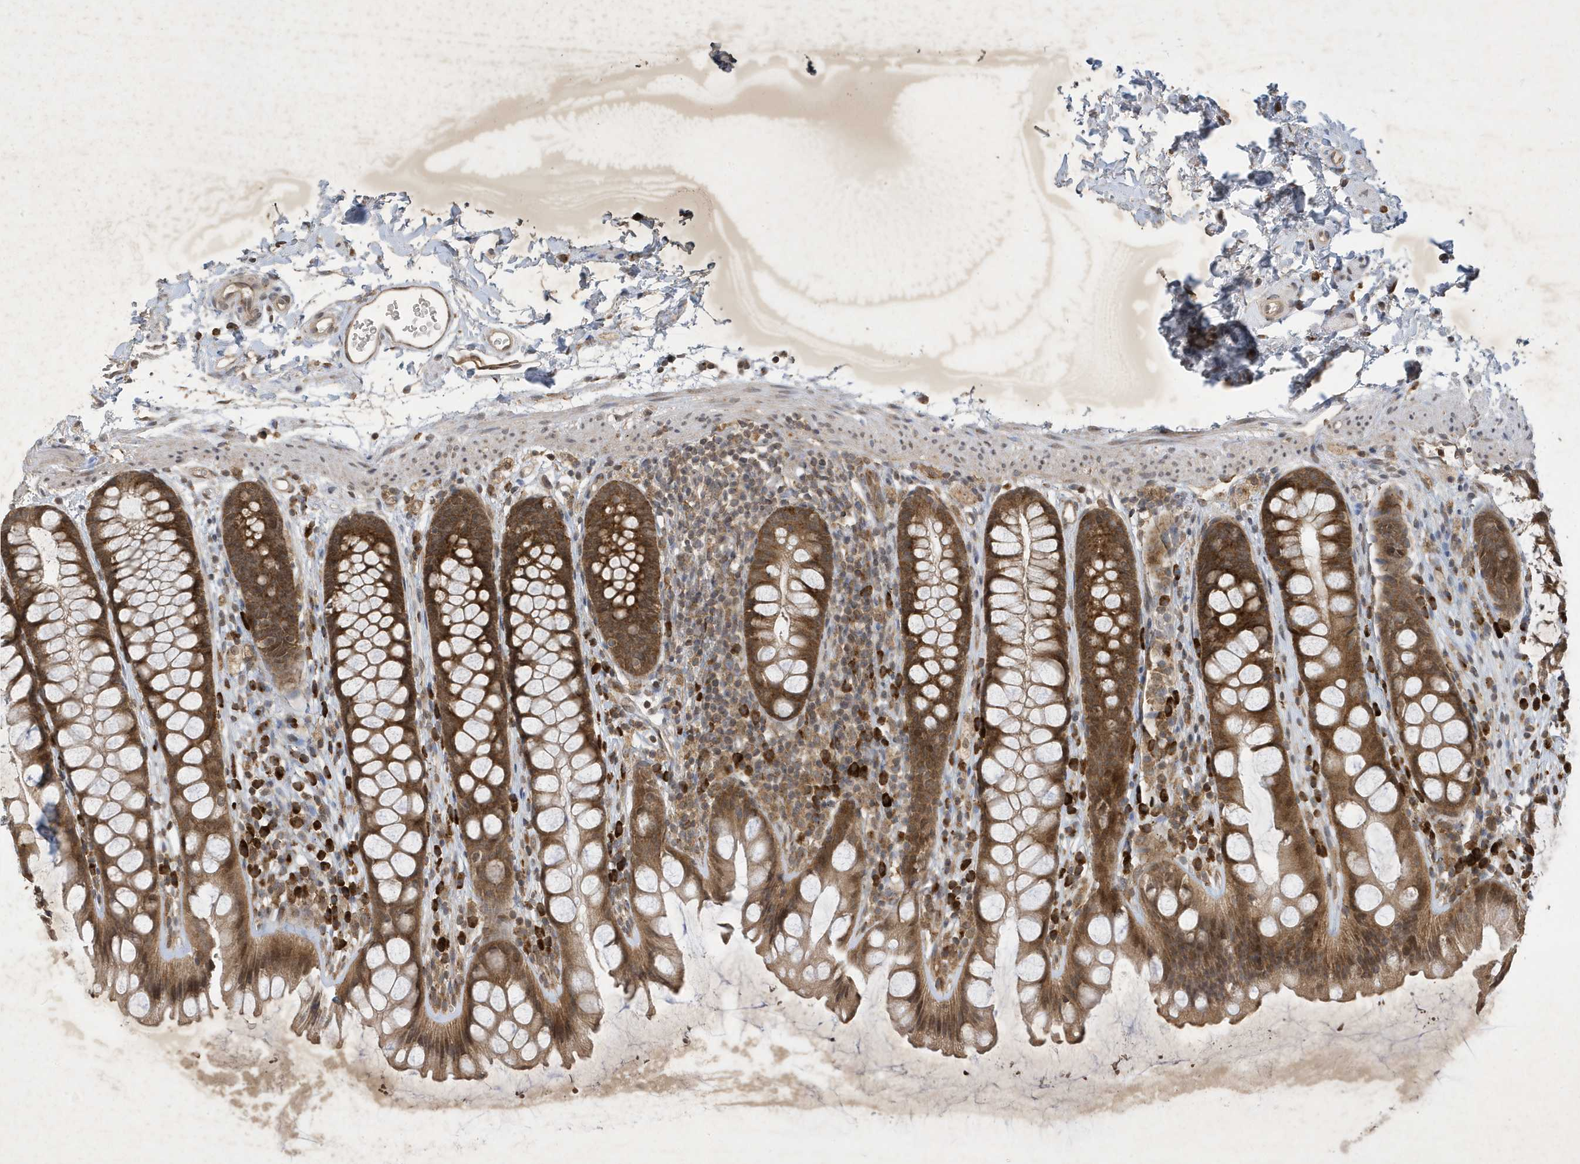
{"staining": {"intensity": "moderate", "quantity": ">75%", "location": "cytoplasmic/membranous,nuclear"}, "tissue": "rectum", "cell_type": "Glandular cells", "image_type": "normal", "snomed": [{"axis": "morphology", "description": "Normal tissue, NOS"}, {"axis": "topography", "description": "Rectum"}], "caption": "IHC photomicrograph of benign human rectum stained for a protein (brown), which exhibits medium levels of moderate cytoplasmic/membranous,nuclear expression in approximately >75% of glandular cells.", "gene": "STX10", "patient": {"sex": "female", "age": 65}}